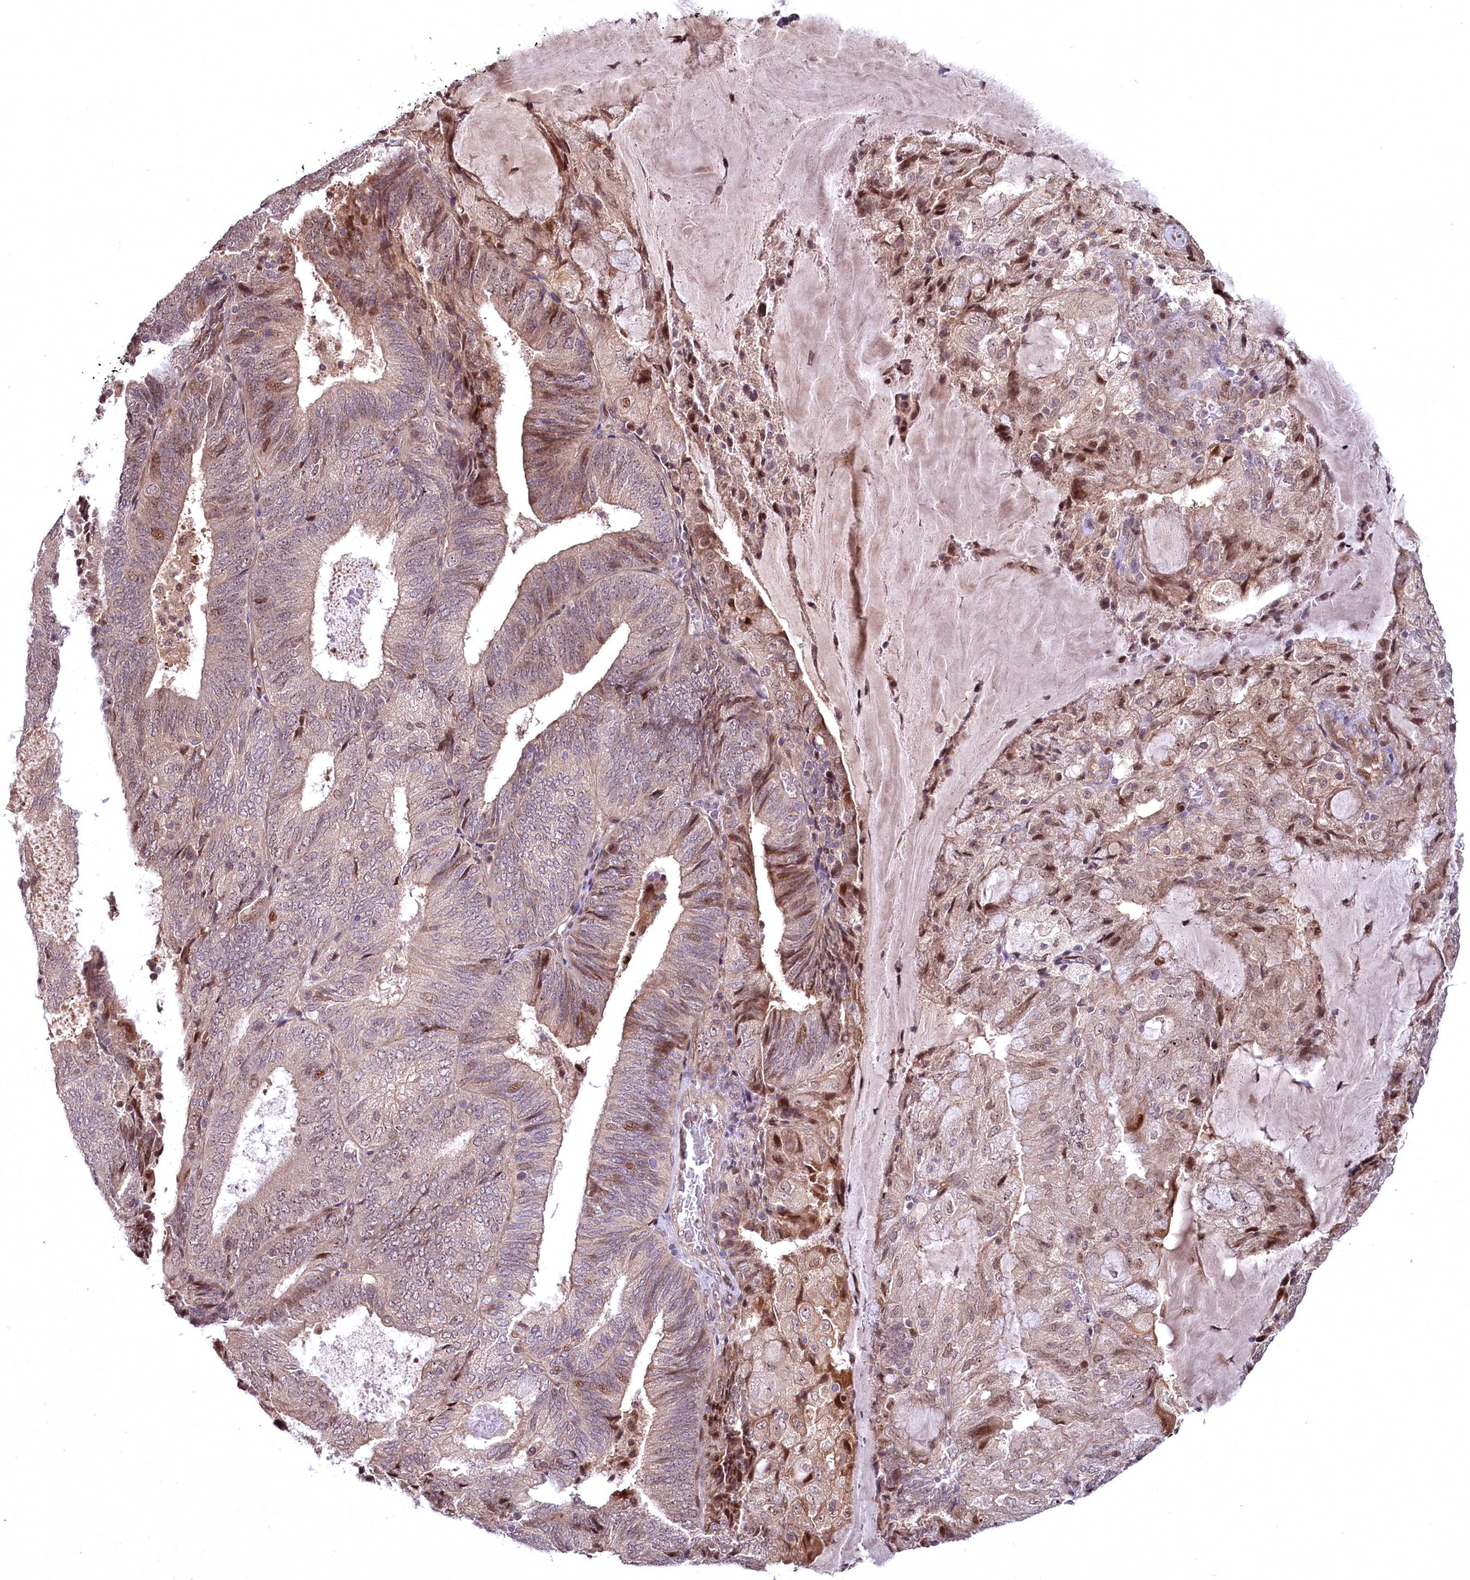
{"staining": {"intensity": "moderate", "quantity": "25%-75%", "location": "cytoplasmic/membranous,nuclear"}, "tissue": "endometrial cancer", "cell_type": "Tumor cells", "image_type": "cancer", "snomed": [{"axis": "morphology", "description": "Adenocarcinoma, NOS"}, {"axis": "topography", "description": "Endometrium"}], "caption": "A histopathology image of human endometrial cancer (adenocarcinoma) stained for a protein reveals moderate cytoplasmic/membranous and nuclear brown staining in tumor cells.", "gene": "N4BP2L1", "patient": {"sex": "female", "age": 81}}